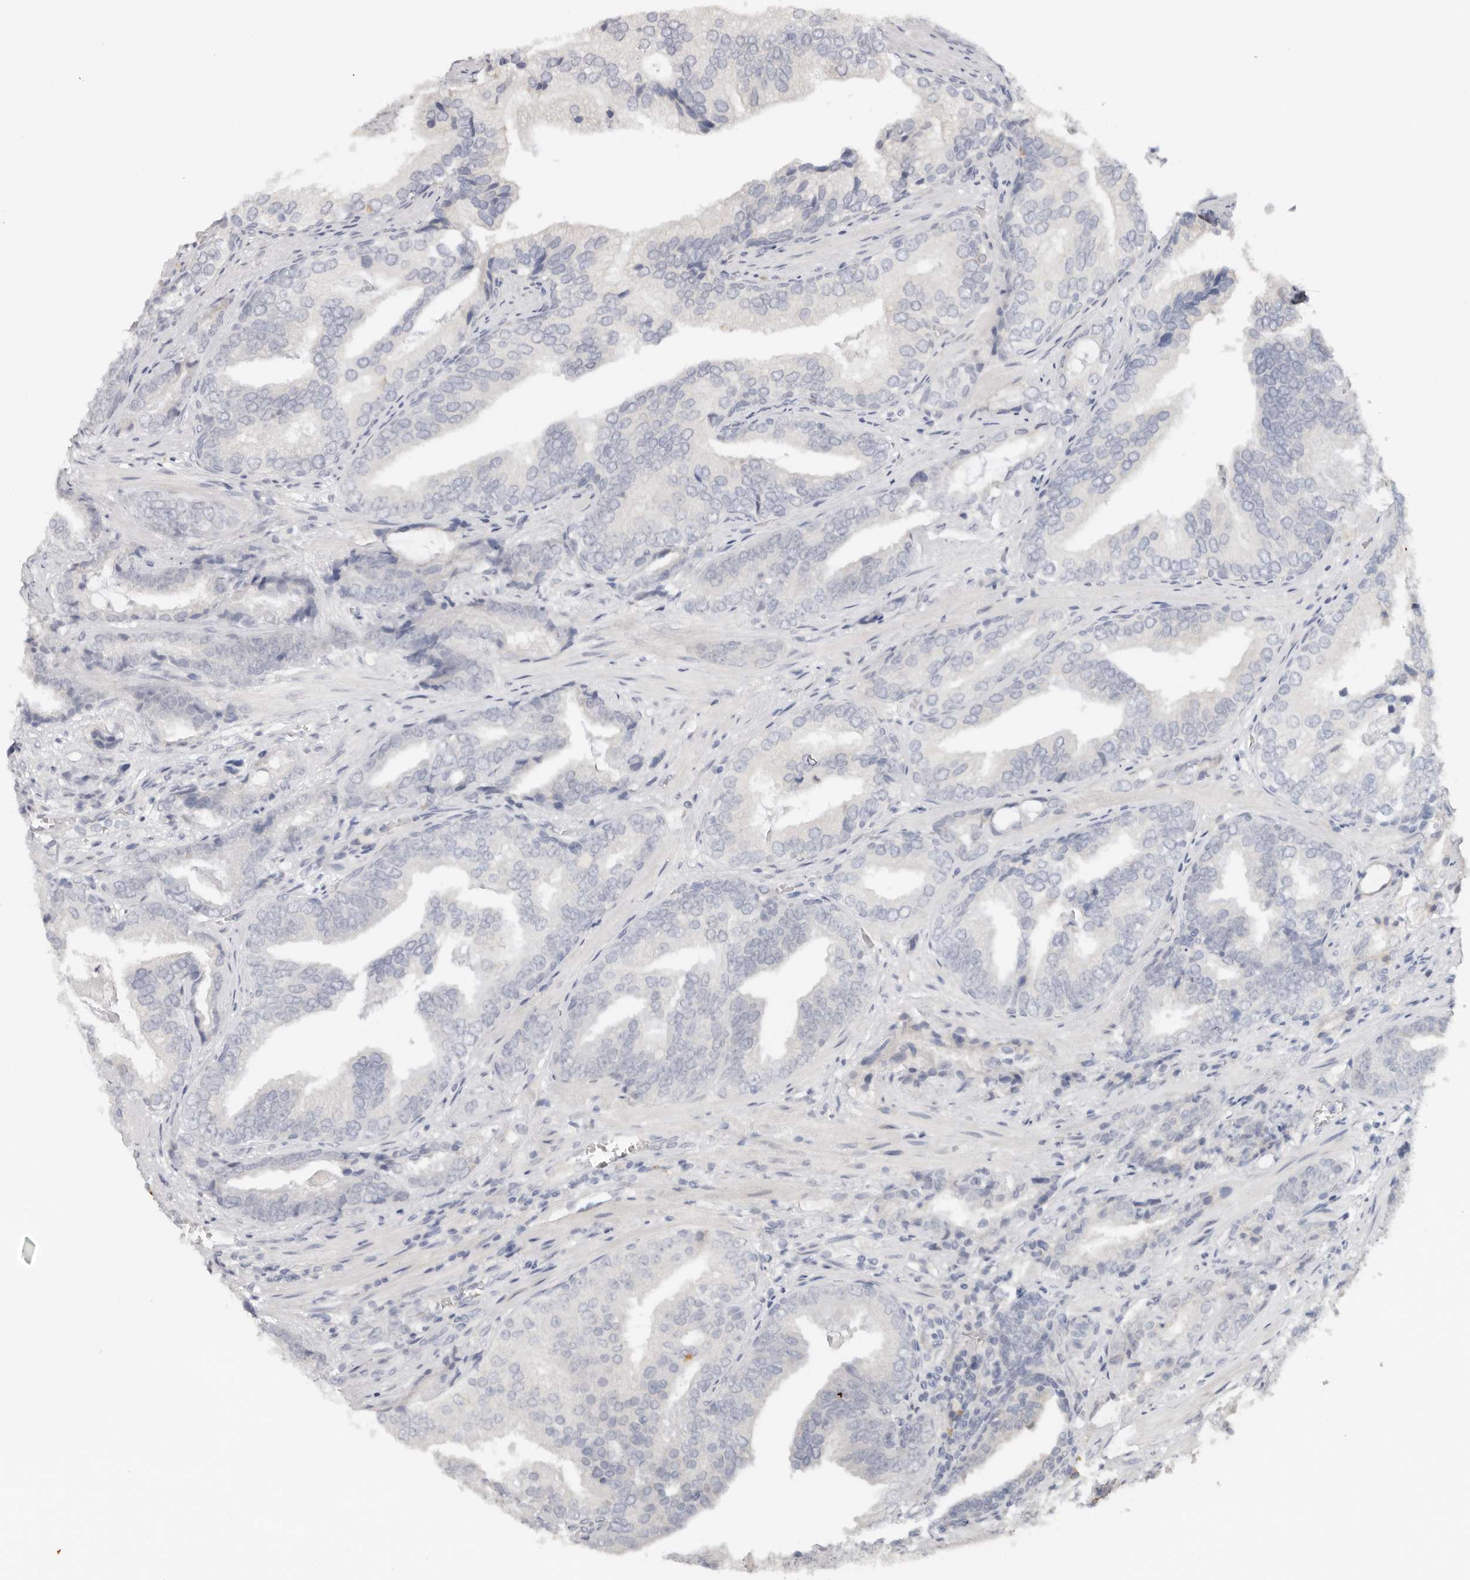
{"staining": {"intensity": "negative", "quantity": "none", "location": "none"}, "tissue": "prostate cancer", "cell_type": "Tumor cells", "image_type": "cancer", "snomed": [{"axis": "morphology", "description": "Adenocarcinoma, Low grade"}, {"axis": "topography", "description": "Prostate"}], "caption": "Protein analysis of prostate adenocarcinoma (low-grade) shows no significant positivity in tumor cells. Nuclei are stained in blue.", "gene": "LARP7", "patient": {"sex": "male", "age": 67}}